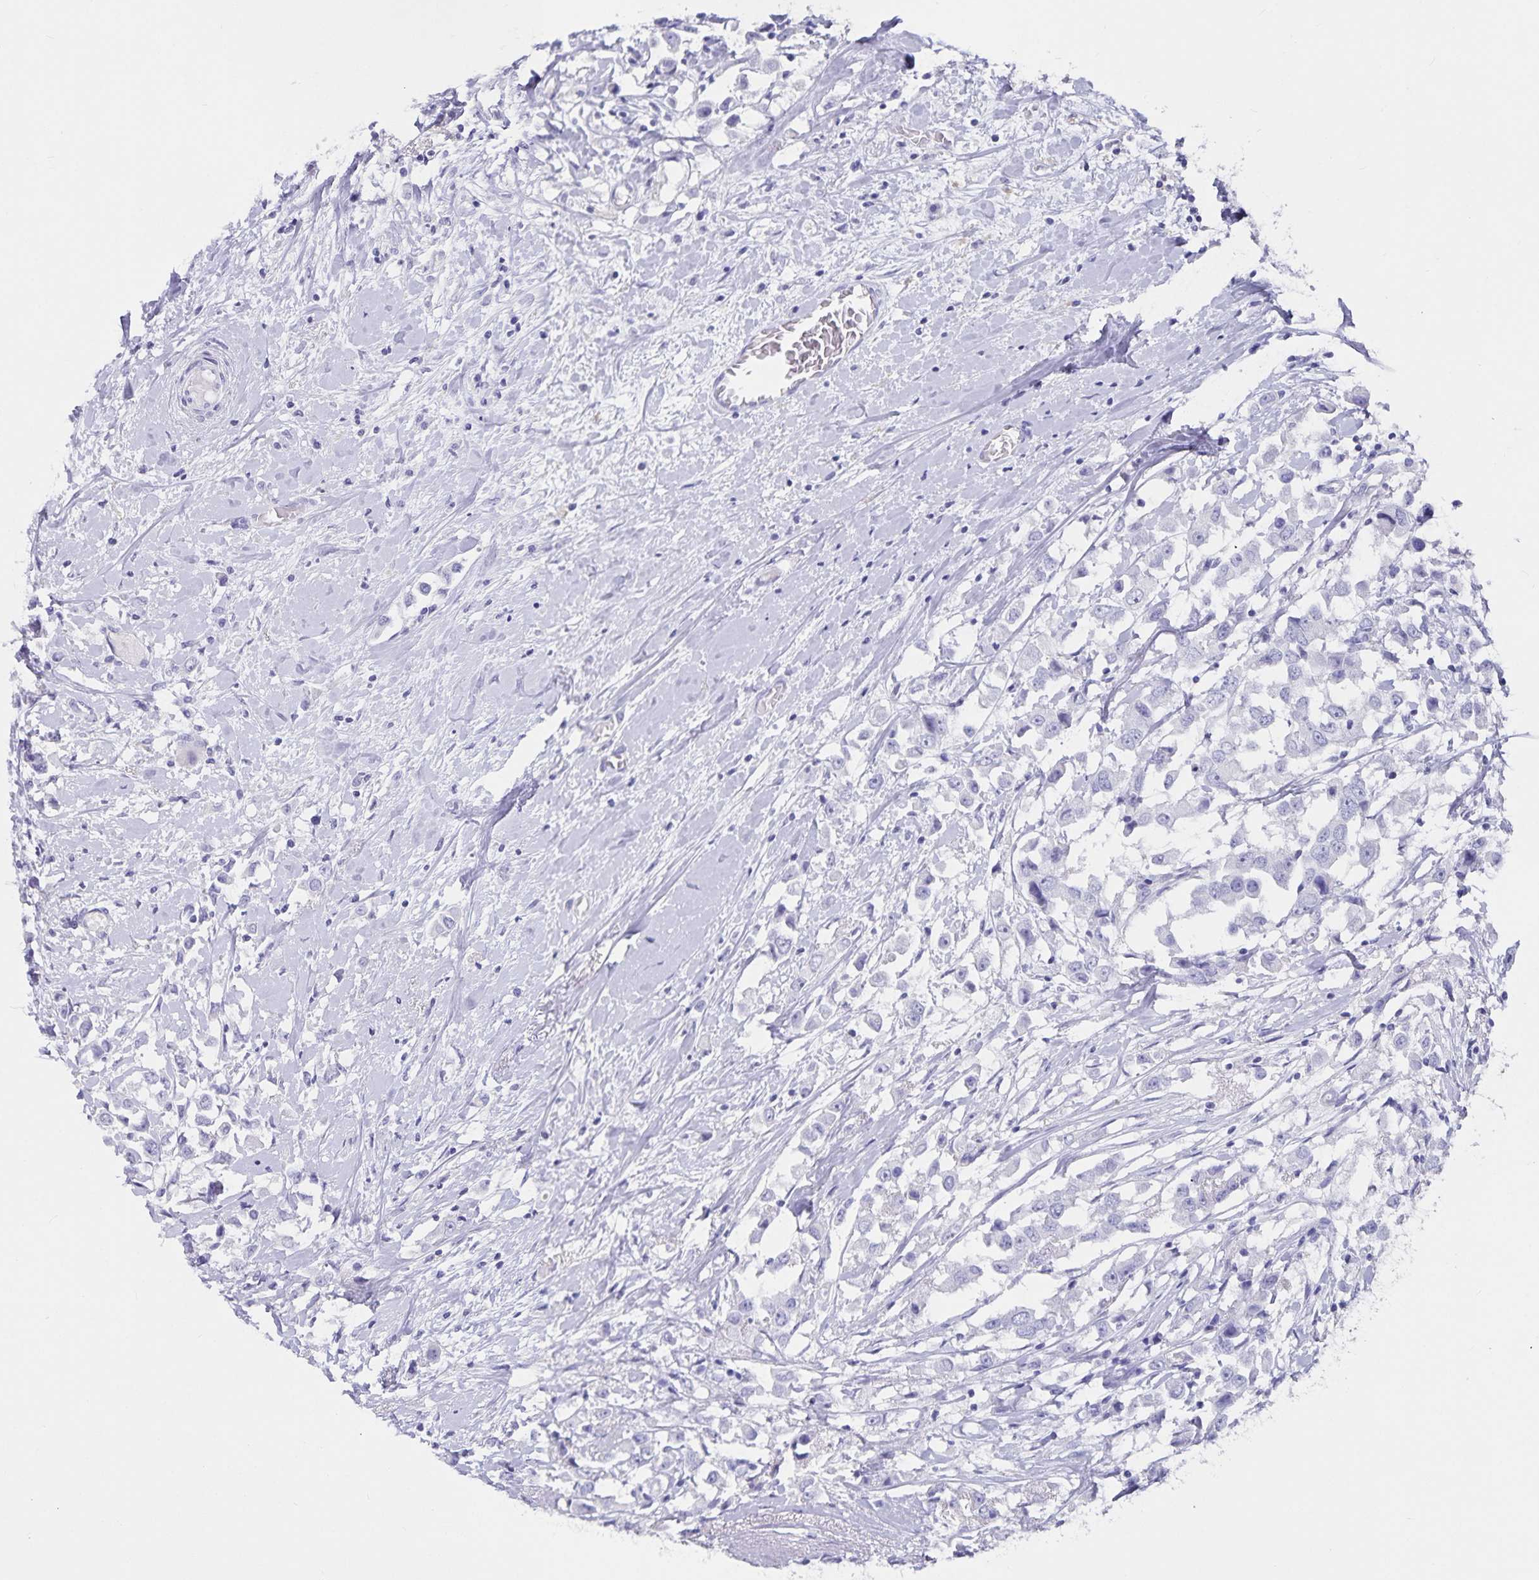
{"staining": {"intensity": "negative", "quantity": "none", "location": "none"}, "tissue": "breast cancer", "cell_type": "Tumor cells", "image_type": "cancer", "snomed": [{"axis": "morphology", "description": "Duct carcinoma"}, {"axis": "topography", "description": "Breast"}], "caption": "This is an immunohistochemistry micrograph of human breast cancer (invasive ductal carcinoma). There is no positivity in tumor cells.", "gene": "PLAC1", "patient": {"sex": "female", "age": 61}}